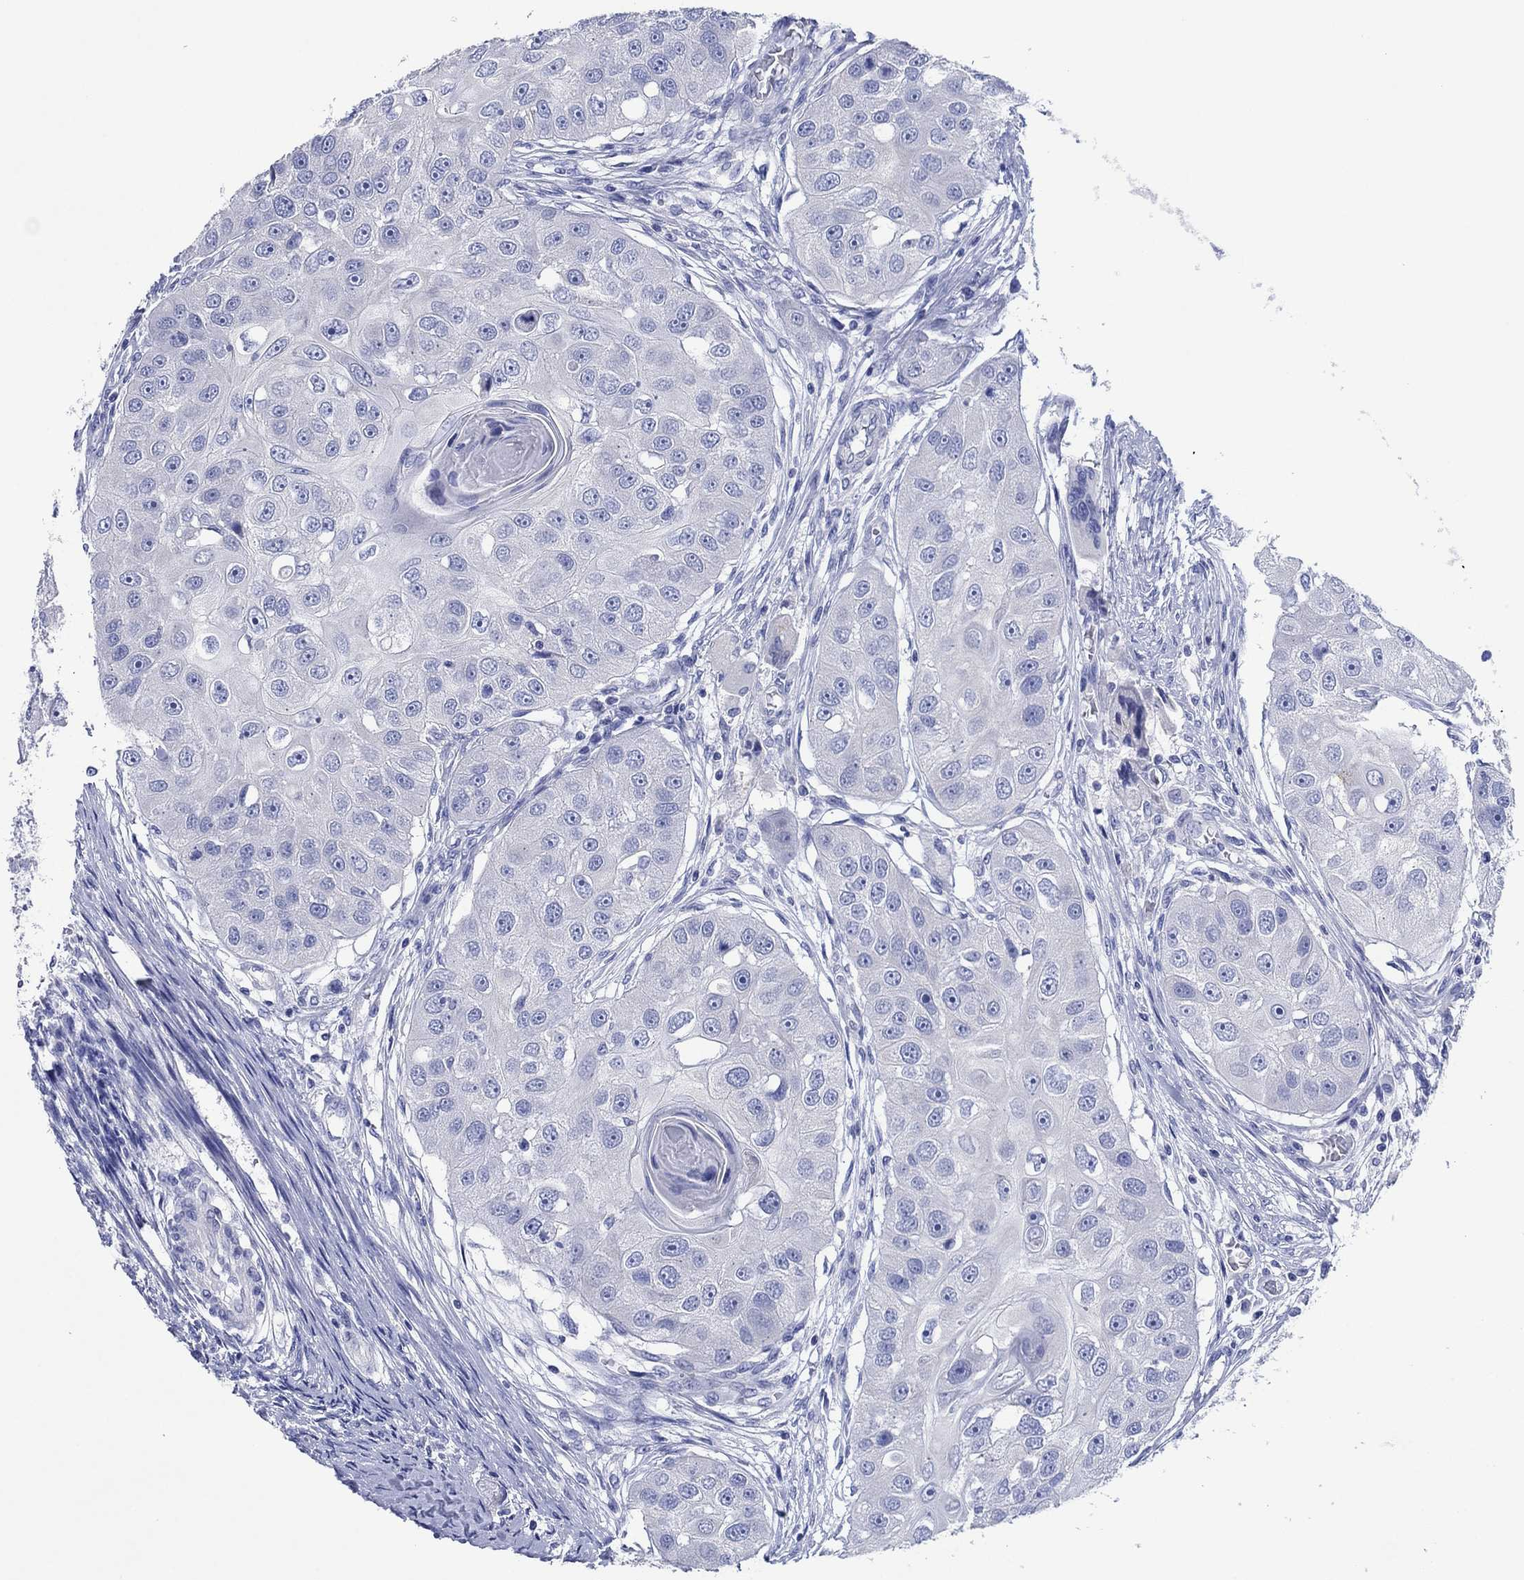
{"staining": {"intensity": "negative", "quantity": "none", "location": "none"}, "tissue": "head and neck cancer", "cell_type": "Tumor cells", "image_type": "cancer", "snomed": [{"axis": "morphology", "description": "Normal tissue, NOS"}, {"axis": "morphology", "description": "Squamous cell carcinoma, NOS"}, {"axis": "topography", "description": "Skeletal muscle"}, {"axis": "topography", "description": "Head-Neck"}], "caption": "IHC image of neoplastic tissue: human squamous cell carcinoma (head and neck) stained with DAB (3,3'-diaminobenzidine) demonstrates no significant protein staining in tumor cells. (DAB immunohistochemistry (IHC) visualized using brightfield microscopy, high magnification).", "gene": "HCRT", "patient": {"sex": "male", "age": 51}}